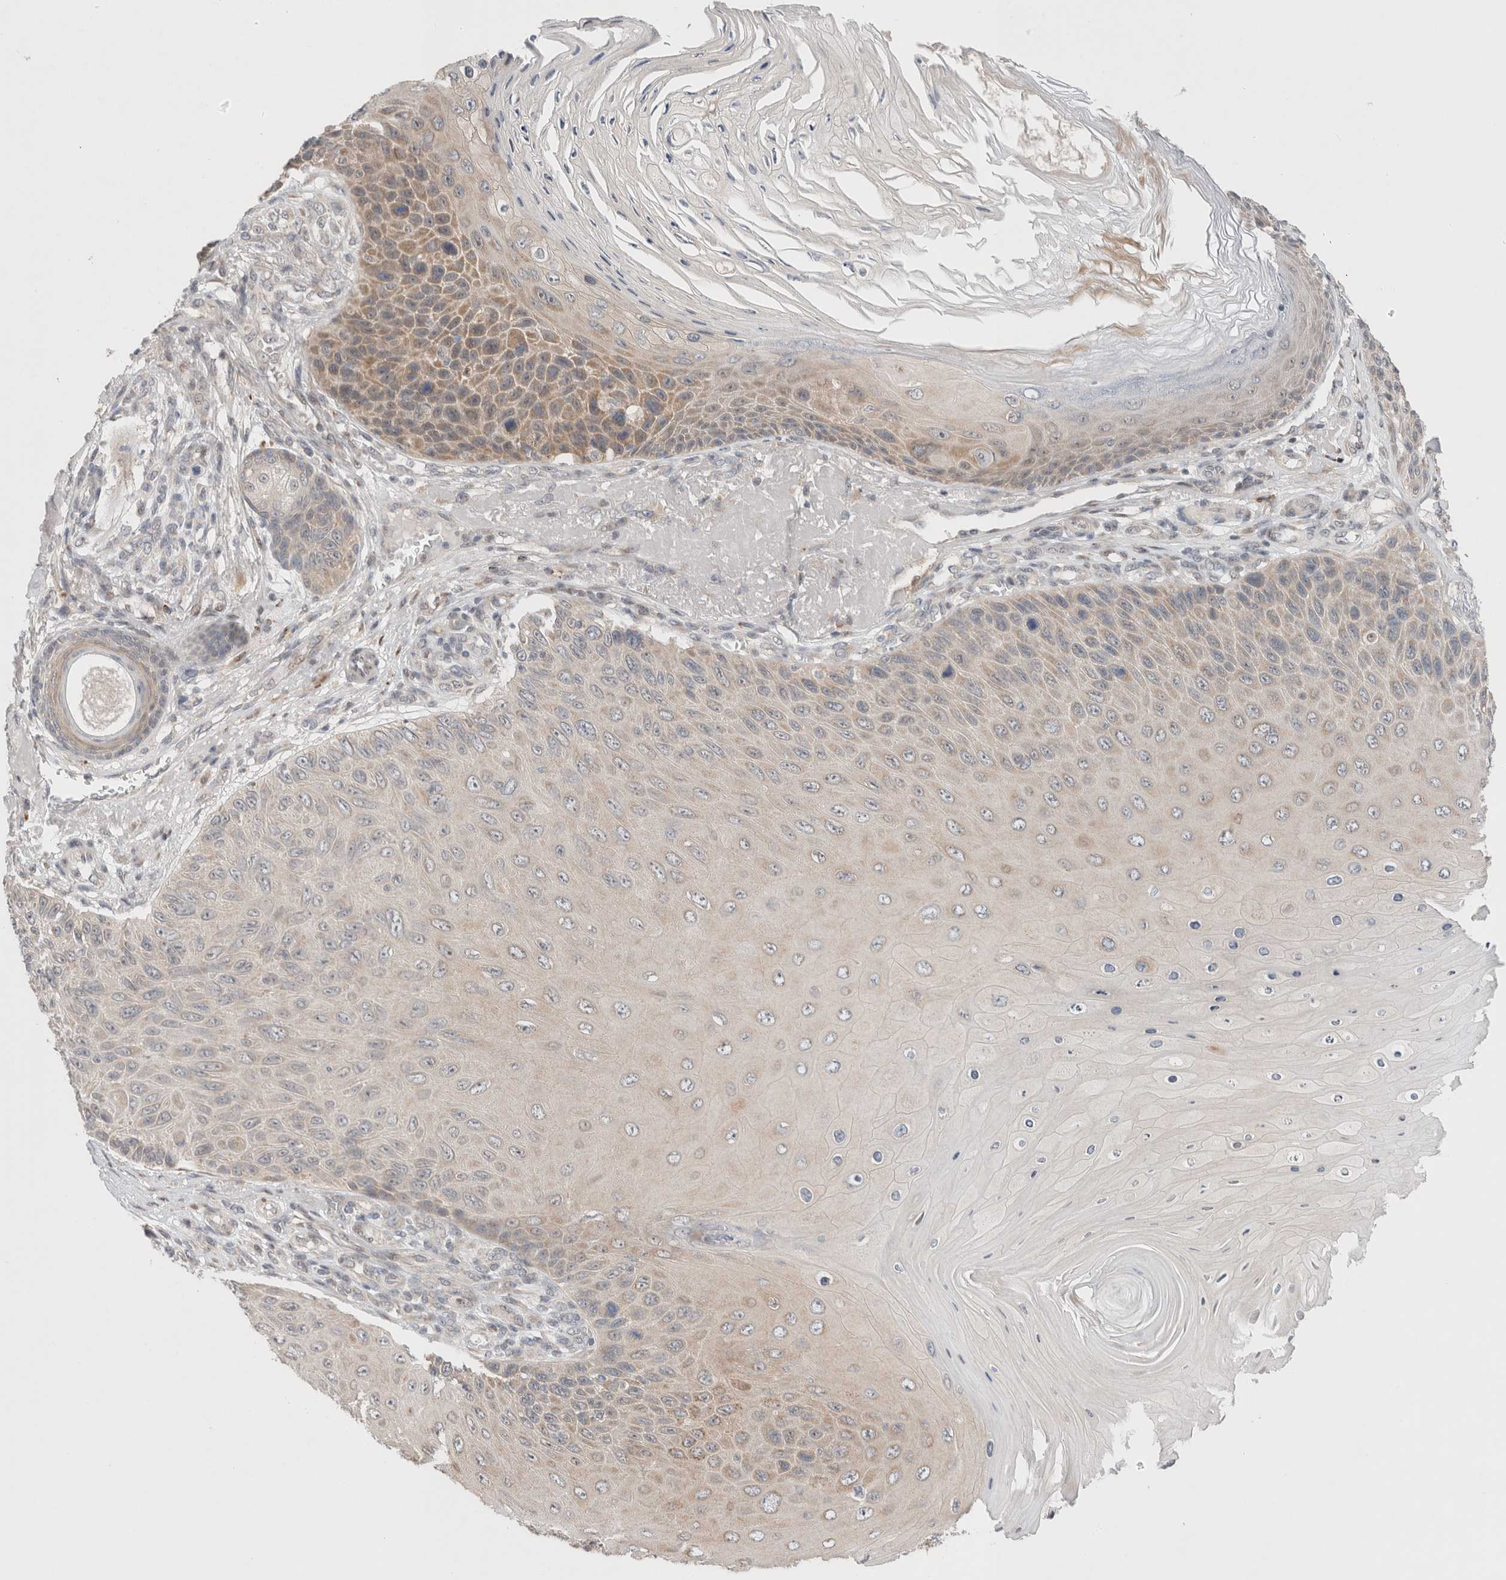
{"staining": {"intensity": "moderate", "quantity": "<25%", "location": "cytoplasmic/membranous"}, "tissue": "skin cancer", "cell_type": "Tumor cells", "image_type": "cancer", "snomed": [{"axis": "morphology", "description": "Squamous cell carcinoma, NOS"}, {"axis": "topography", "description": "Skin"}], "caption": "The image shows a brown stain indicating the presence of a protein in the cytoplasmic/membranous of tumor cells in skin squamous cell carcinoma.", "gene": "ERI3", "patient": {"sex": "female", "age": 88}}